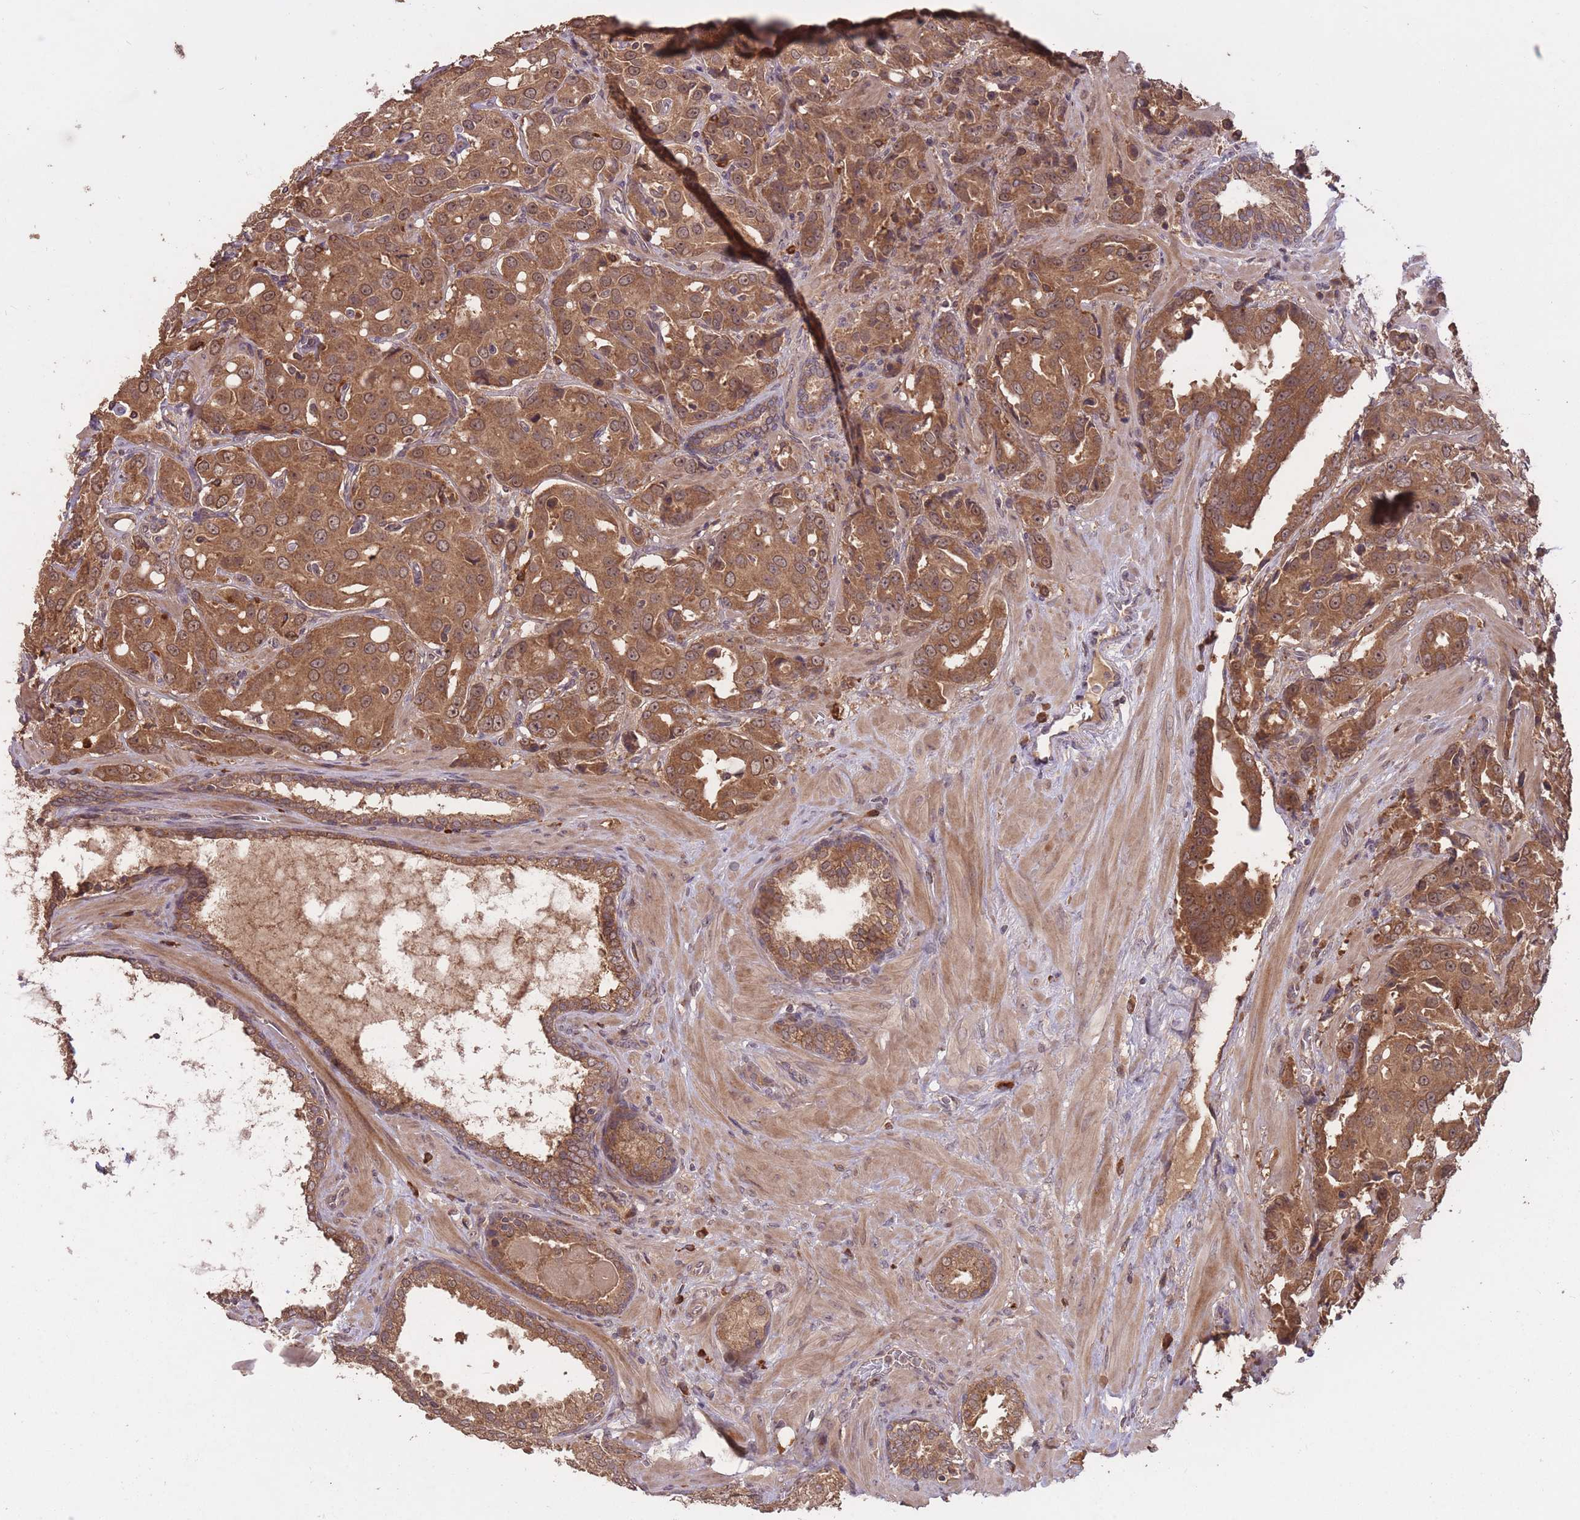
{"staining": {"intensity": "moderate", "quantity": ">75%", "location": "cytoplasmic/membranous,nuclear"}, "tissue": "prostate cancer", "cell_type": "Tumor cells", "image_type": "cancer", "snomed": [{"axis": "morphology", "description": "Adenocarcinoma, High grade"}, {"axis": "topography", "description": "Prostate"}], "caption": "Protein expression analysis of prostate cancer shows moderate cytoplasmic/membranous and nuclear staining in about >75% of tumor cells.", "gene": "ERBB3", "patient": {"sex": "male", "age": 68}}